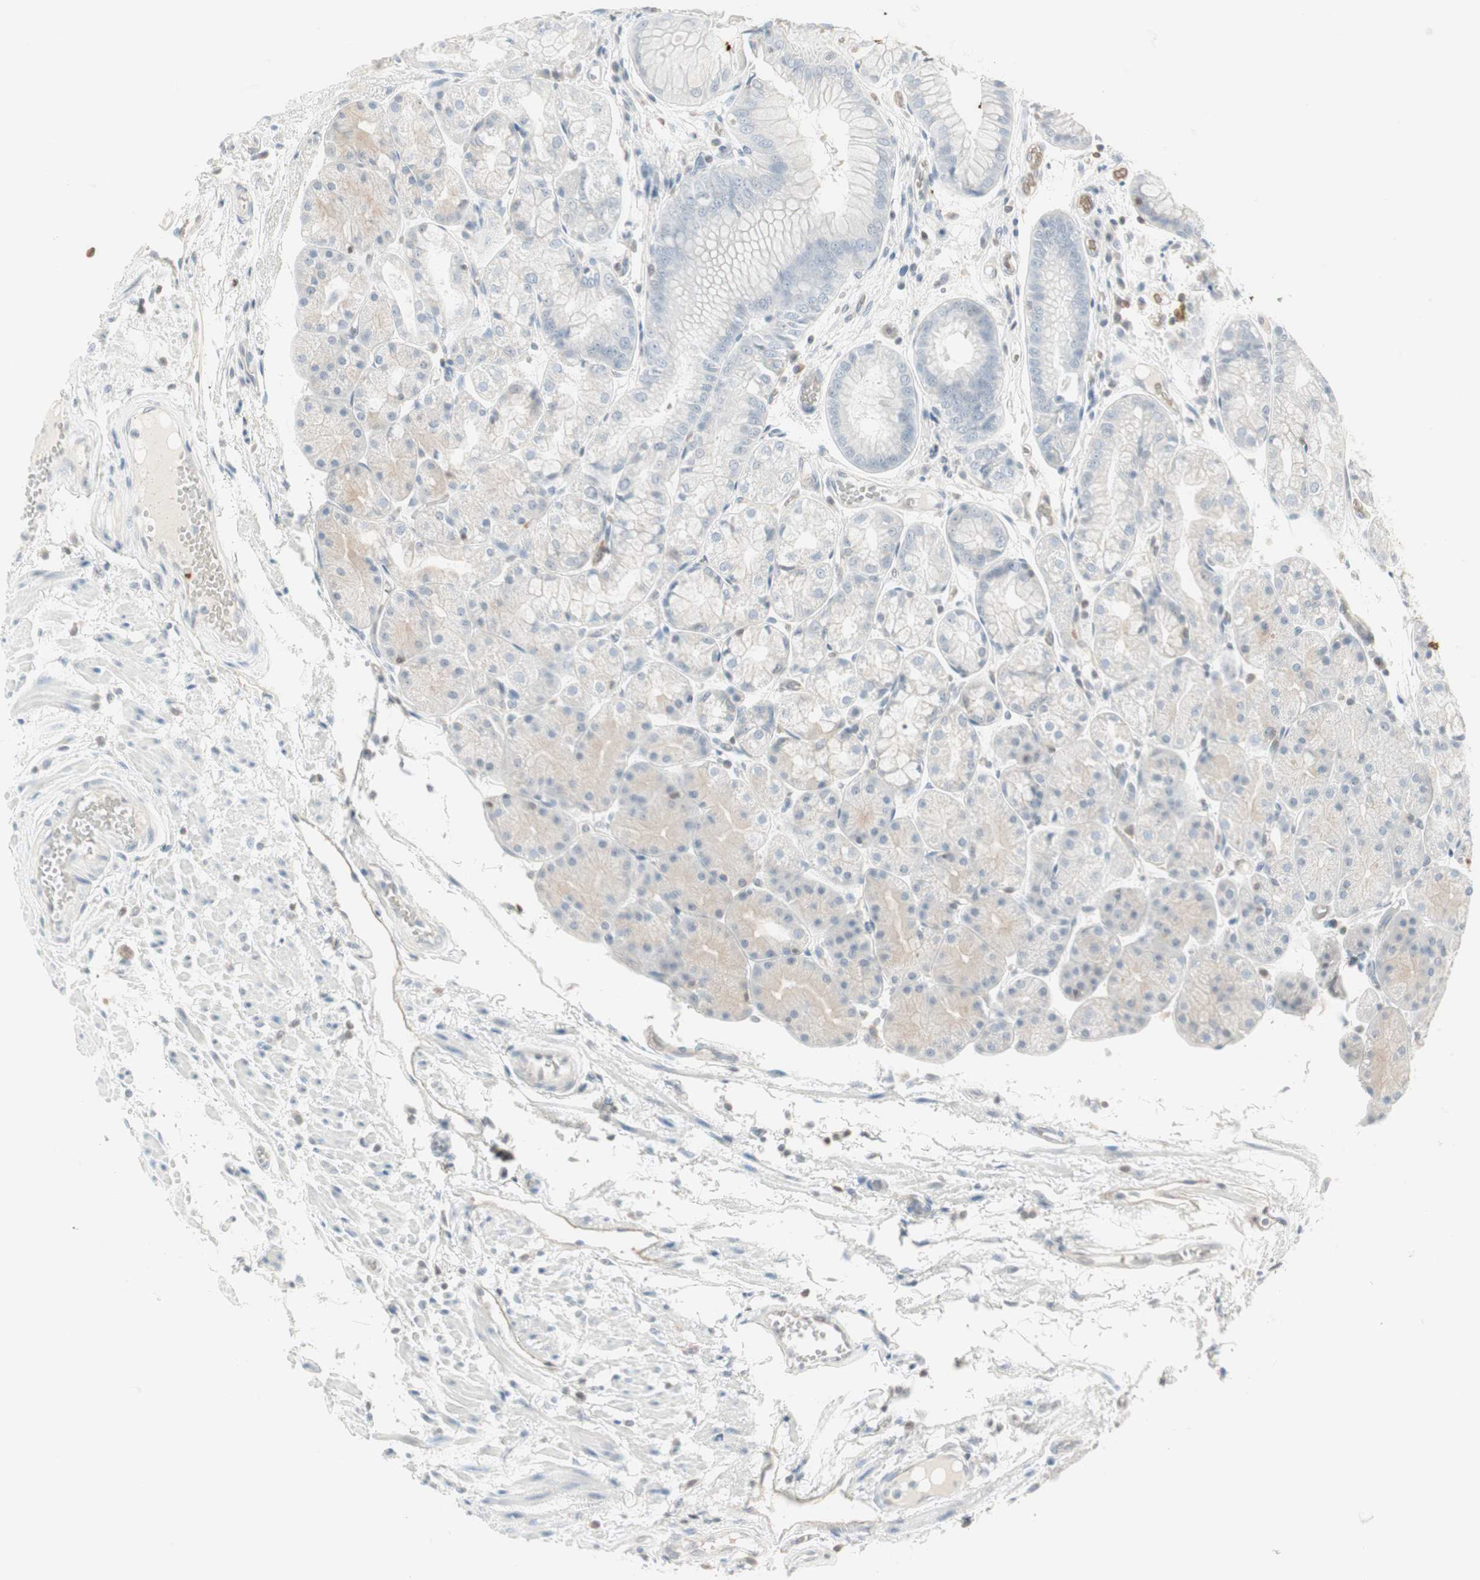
{"staining": {"intensity": "negative", "quantity": "none", "location": "none"}, "tissue": "stomach", "cell_type": "Glandular cells", "image_type": "normal", "snomed": [{"axis": "morphology", "description": "Normal tissue, NOS"}, {"axis": "topography", "description": "Stomach, upper"}], "caption": "Immunohistochemistry of benign human stomach shows no staining in glandular cells.", "gene": "MAP4K1", "patient": {"sex": "male", "age": 72}}